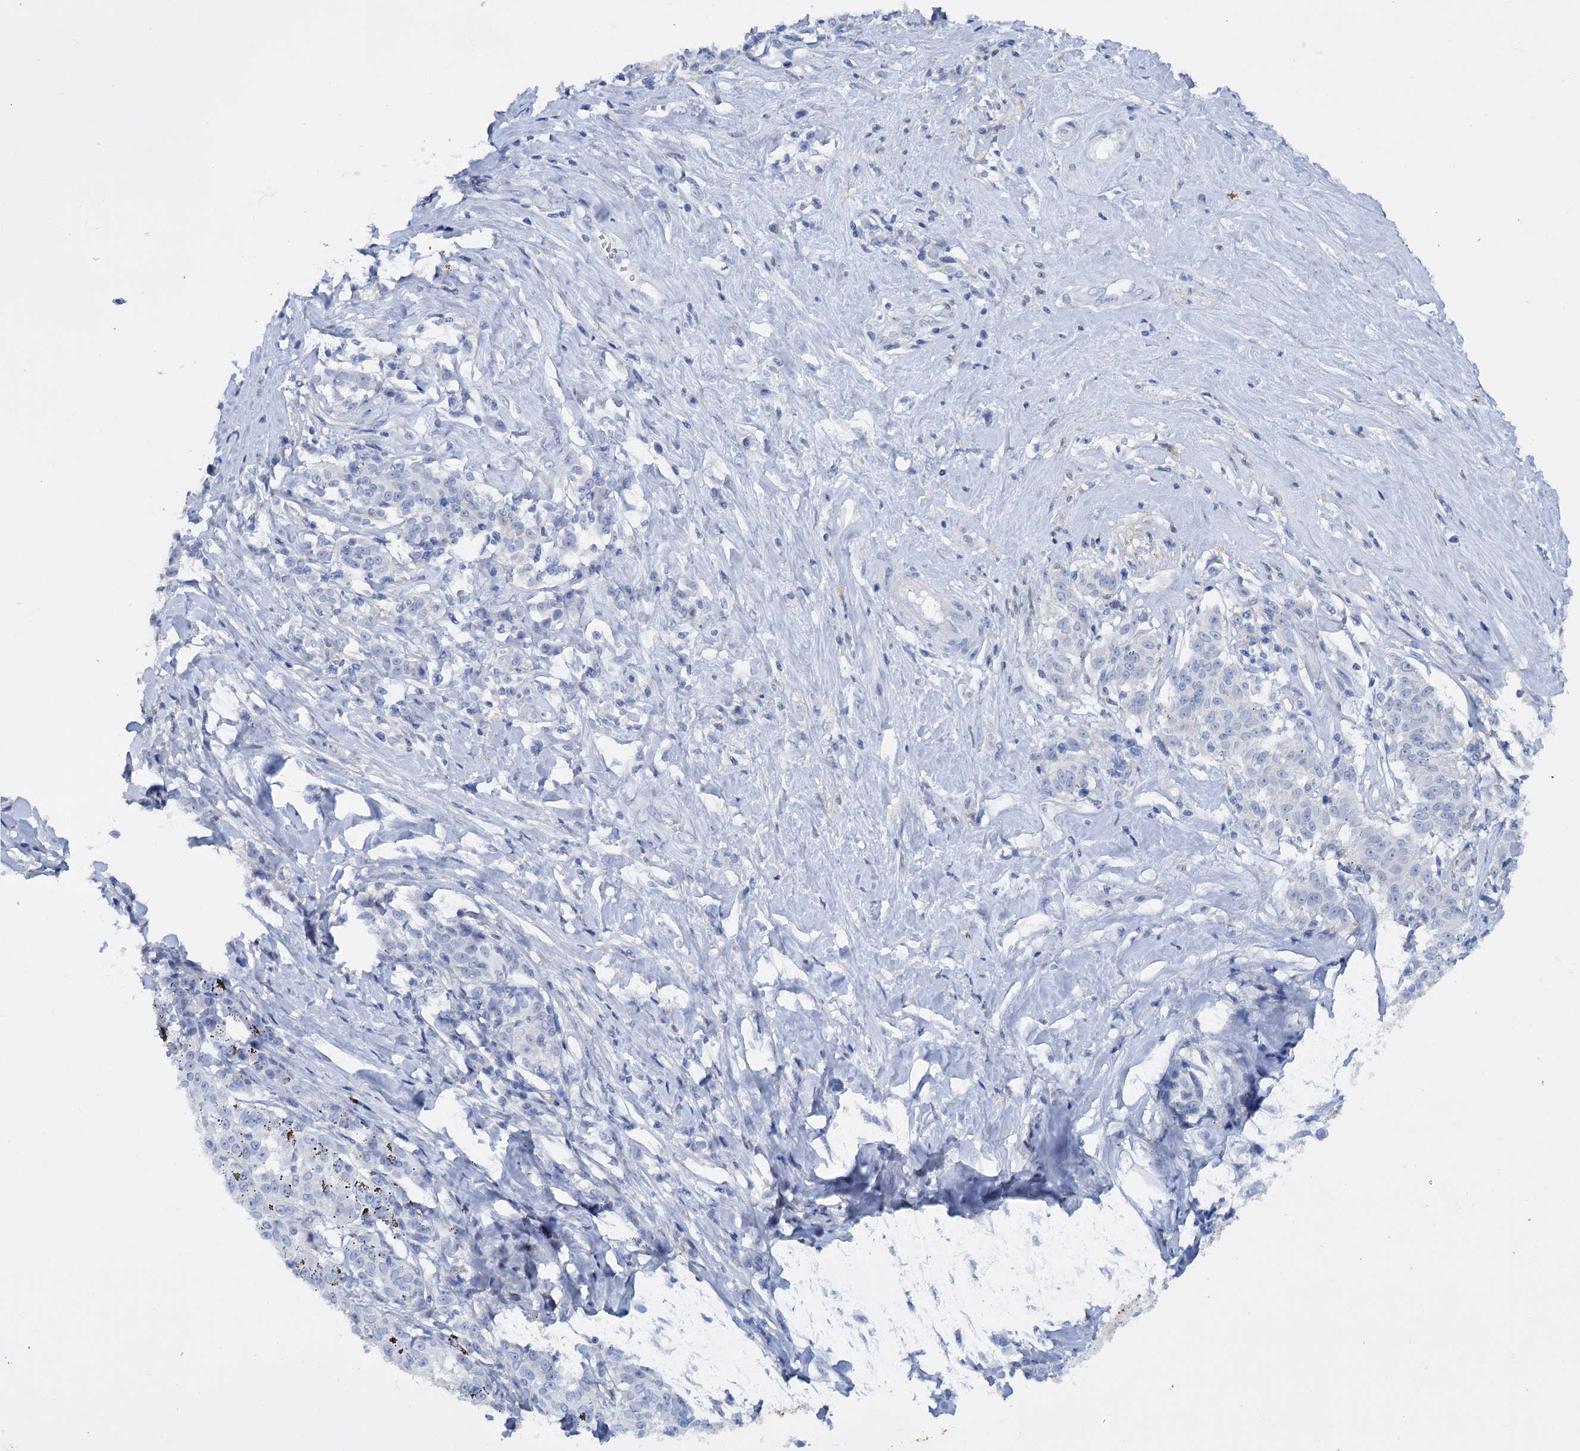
{"staining": {"intensity": "negative", "quantity": "none", "location": "none"}, "tissue": "melanoma", "cell_type": "Tumor cells", "image_type": "cancer", "snomed": [{"axis": "morphology", "description": "Malignant melanoma, NOS"}, {"axis": "topography", "description": "Skin"}], "caption": "IHC histopathology image of neoplastic tissue: melanoma stained with DAB (3,3'-diaminobenzidine) reveals no significant protein positivity in tumor cells. The staining was performed using DAB to visualize the protein expression in brown, while the nuclei were stained in blue with hematoxylin (Magnification: 20x).", "gene": "FAAP20", "patient": {"sex": "female", "age": 72}}